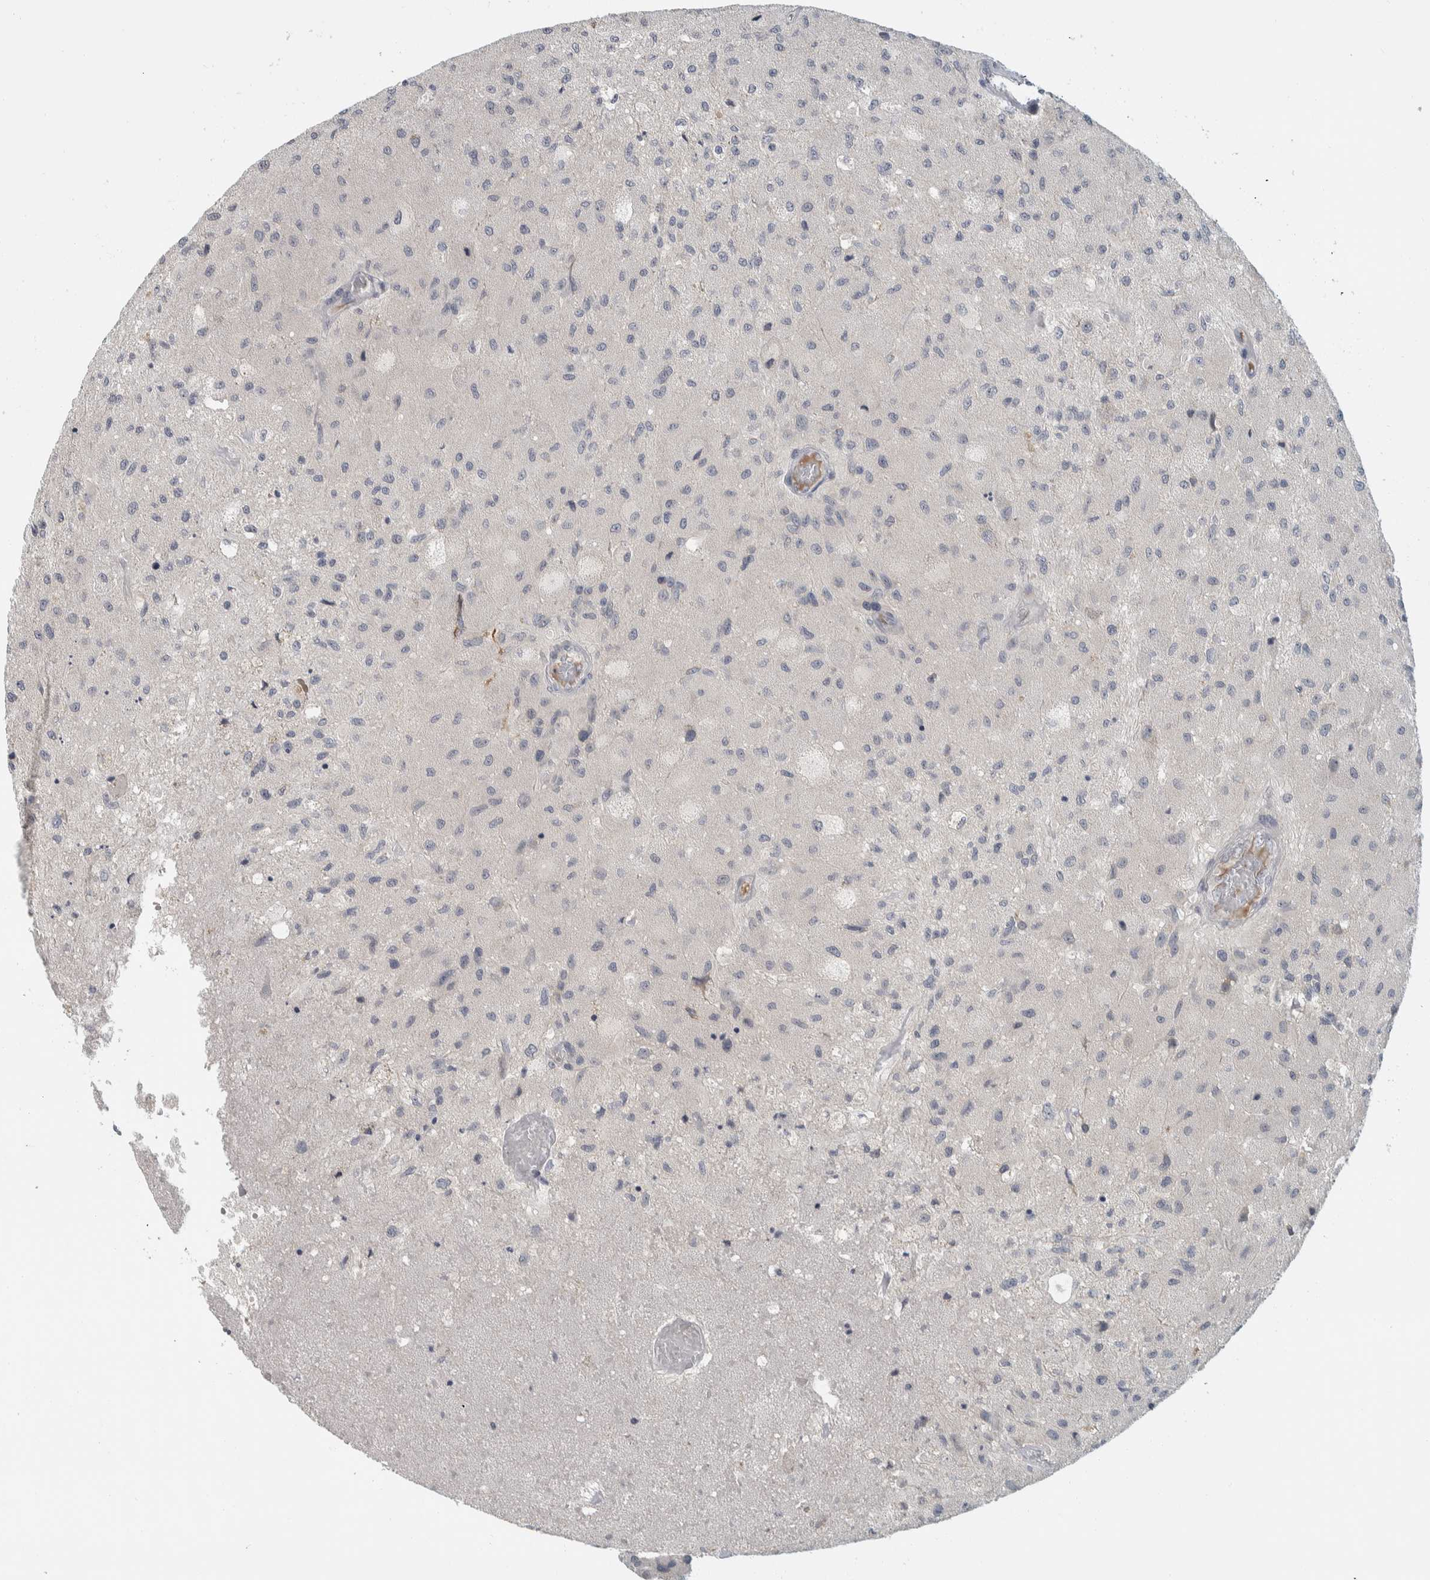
{"staining": {"intensity": "negative", "quantity": "none", "location": "none"}, "tissue": "glioma", "cell_type": "Tumor cells", "image_type": "cancer", "snomed": [{"axis": "morphology", "description": "Normal tissue, NOS"}, {"axis": "morphology", "description": "Glioma, malignant, High grade"}, {"axis": "topography", "description": "Cerebral cortex"}], "caption": "Immunohistochemical staining of high-grade glioma (malignant) demonstrates no significant expression in tumor cells.", "gene": "AFP", "patient": {"sex": "male", "age": 77}}